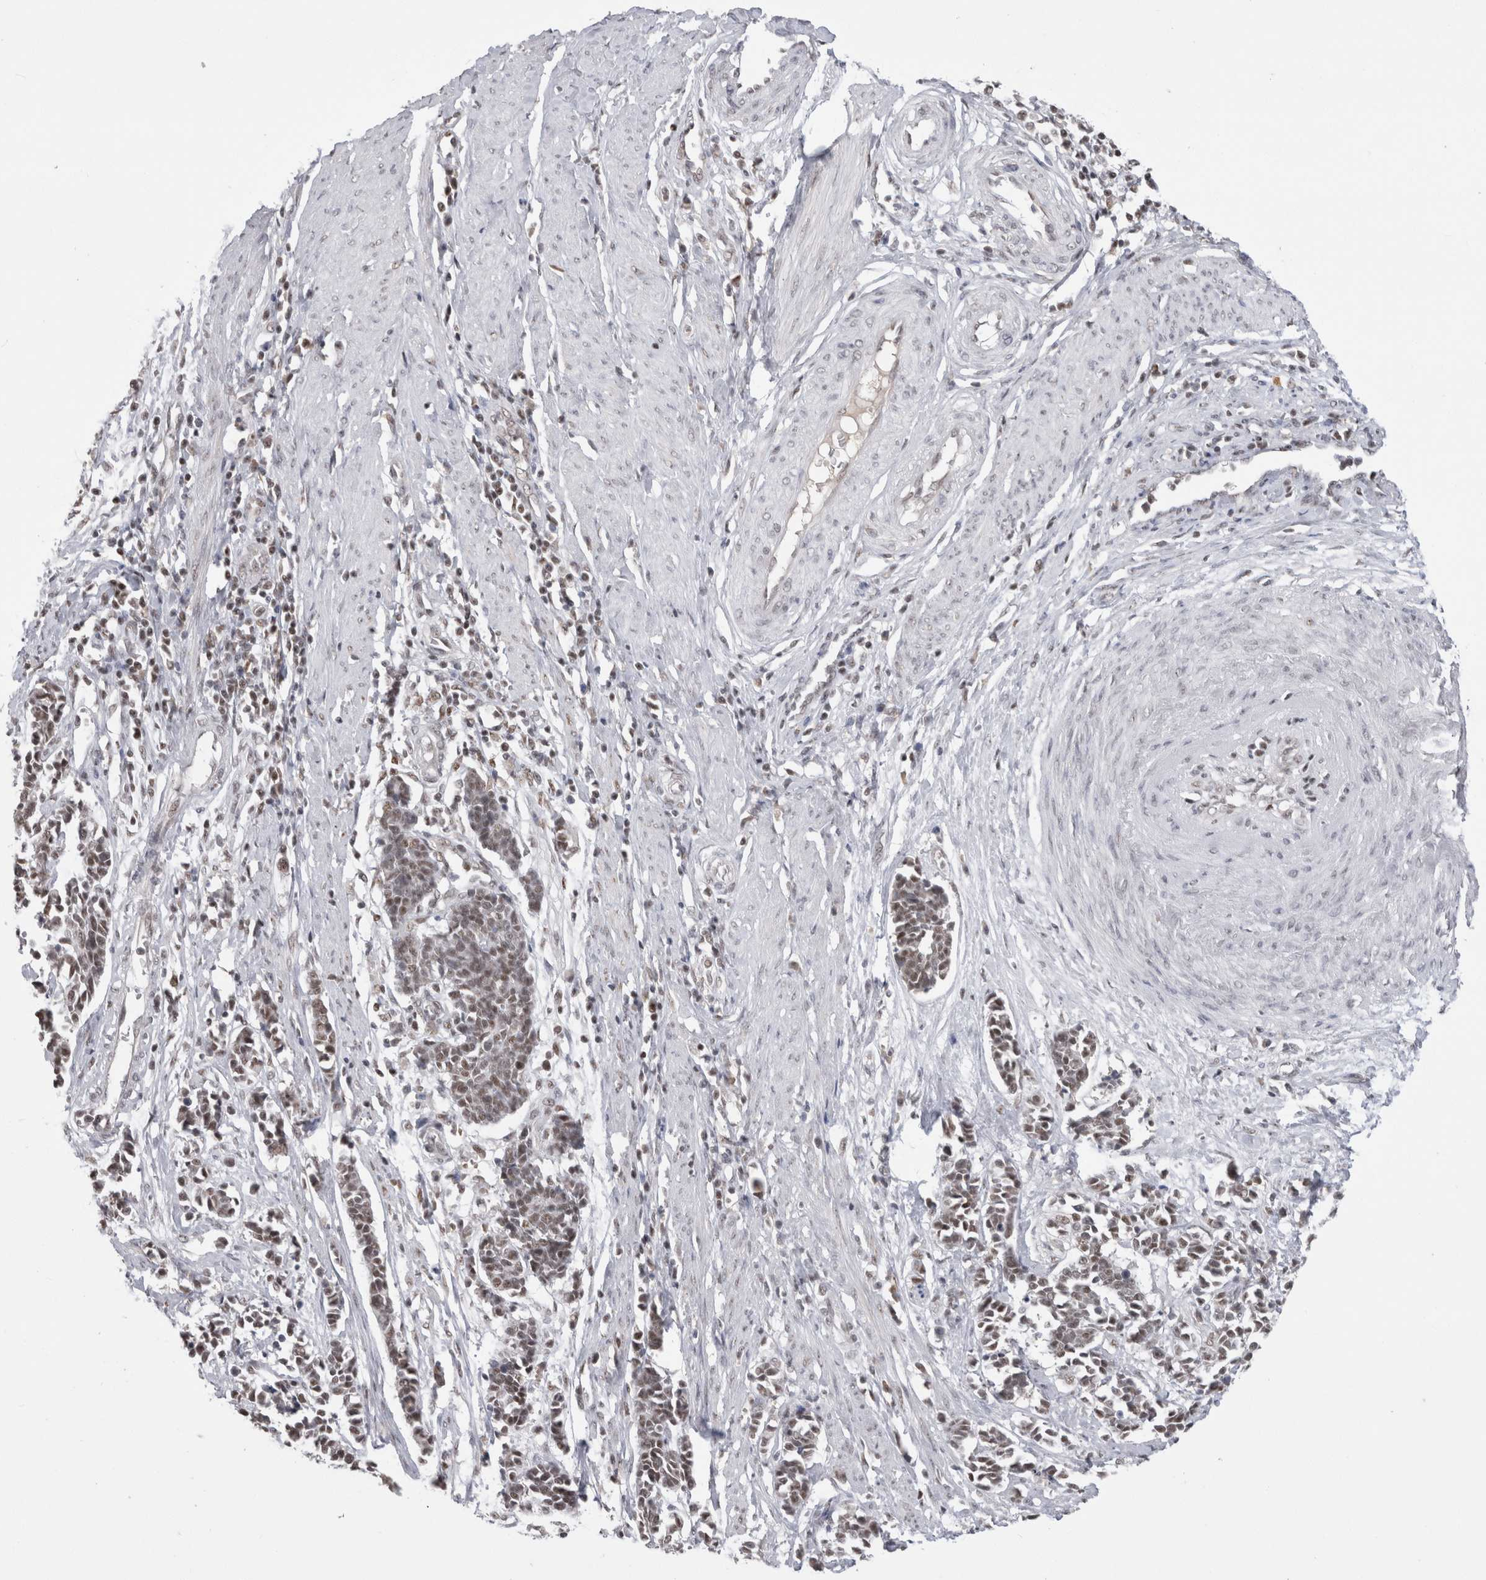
{"staining": {"intensity": "moderate", "quantity": "25%-75%", "location": "nuclear"}, "tissue": "cervical cancer", "cell_type": "Tumor cells", "image_type": "cancer", "snomed": [{"axis": "morphology", "description": "Normal tissue, NOS"}, {"axis": "morphology", "description": "Squamous cell carcinoma, NOS"}, {"axis": "topography", "description": "Cervix"}], "caption": "The immunohistochemical stain shows moderate nuclear expression in tumor cells of cervical cancer (squamous cell carcinoma) tissue.", "gene": "DAXX", "patient": {"sex": "female", "age": 35}}